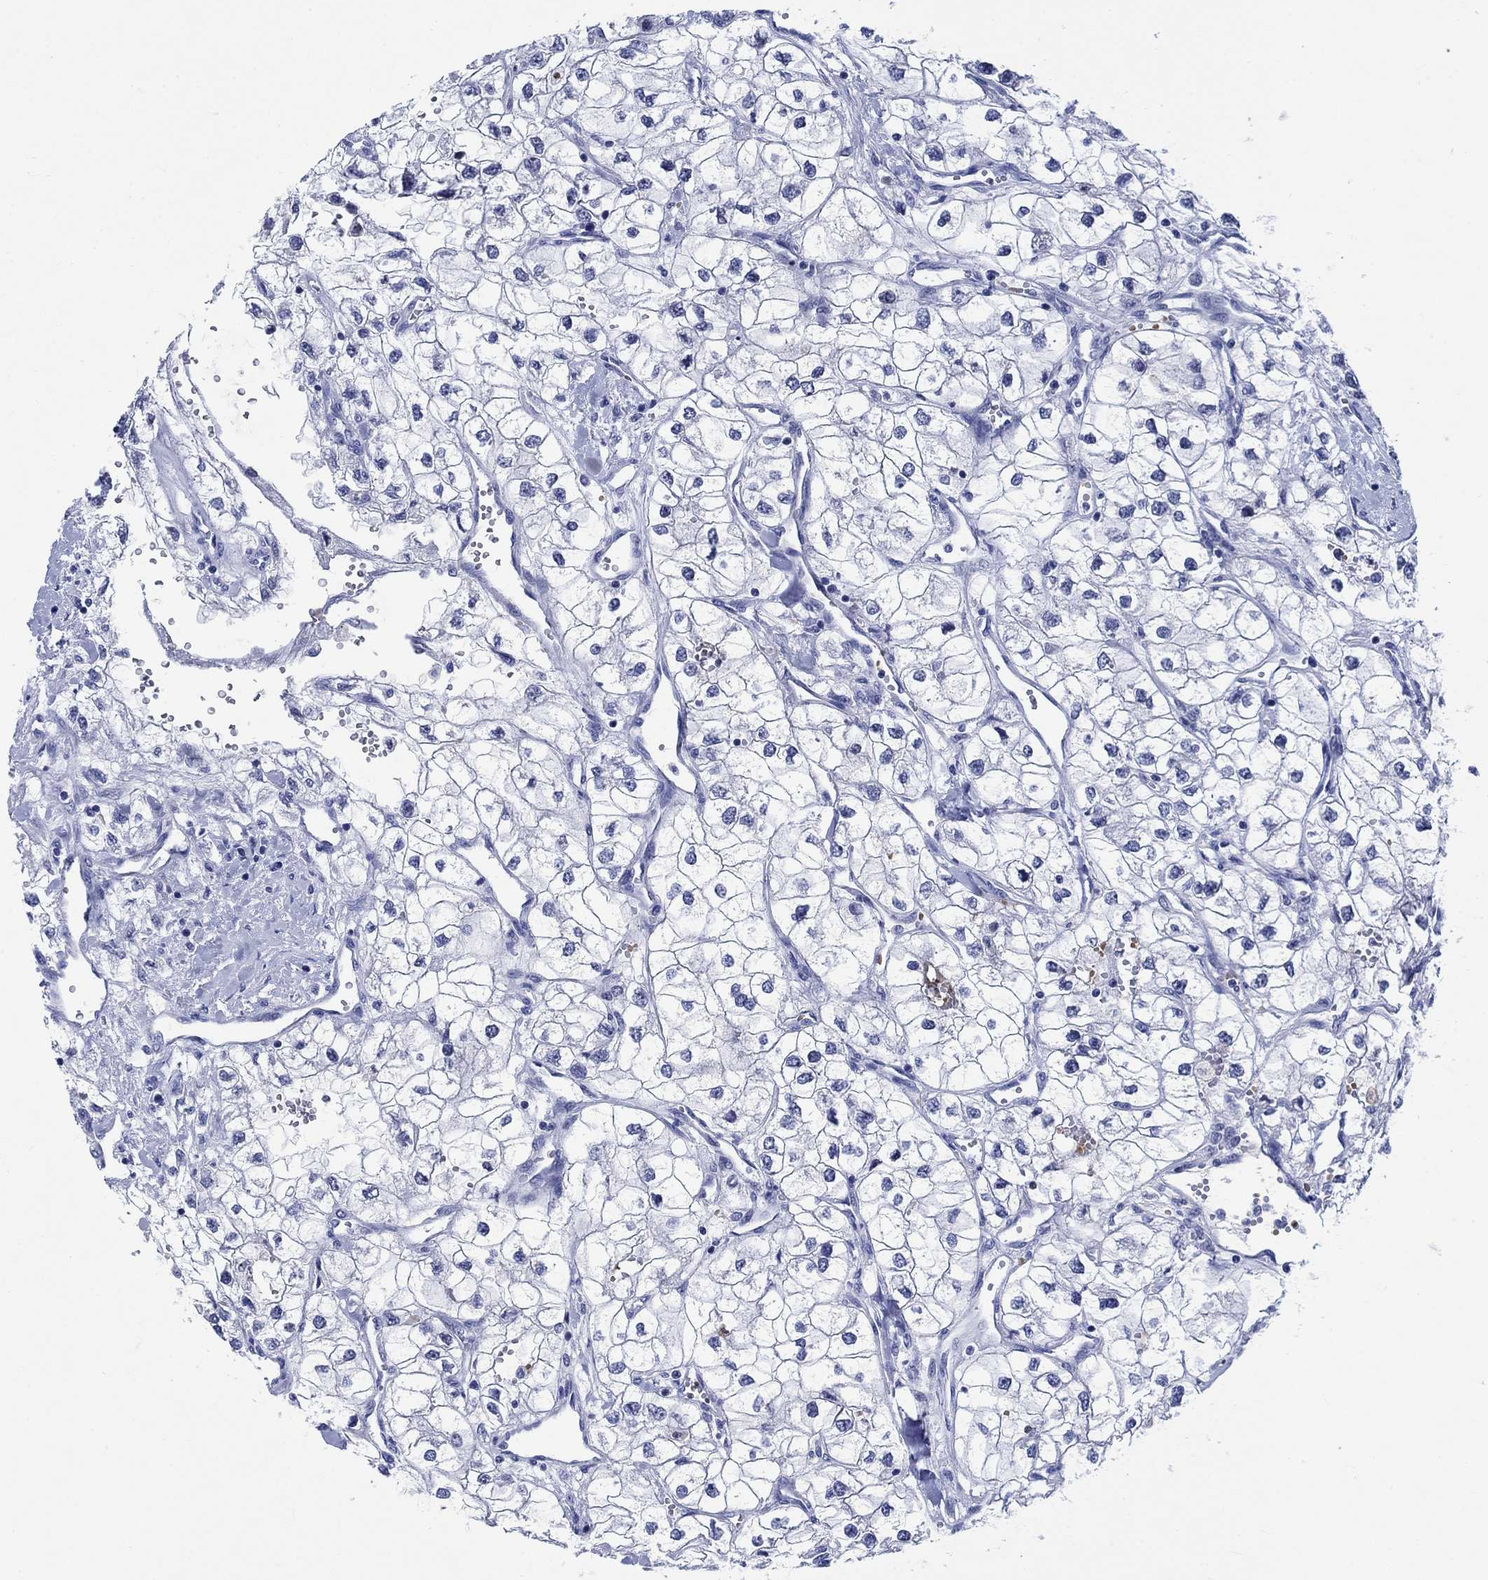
{"staining": {"intensity": "negative", "quantity": "none", "location": "none"}, "tissue": "renal cancer", "cell_type": "Tumor cells", "image_type": "cancer", "snomed": [{"axis": "morphology", "description": "Adenocarcinoma, NOS"}, {"axis": "topography", "description": "Kidney"}], "caption": "Tumor cells are negative for protein expression in human adenocarcinoma (renal).", "gene": "ZNF446", "patient": {"sex": "male", "age": 59}}